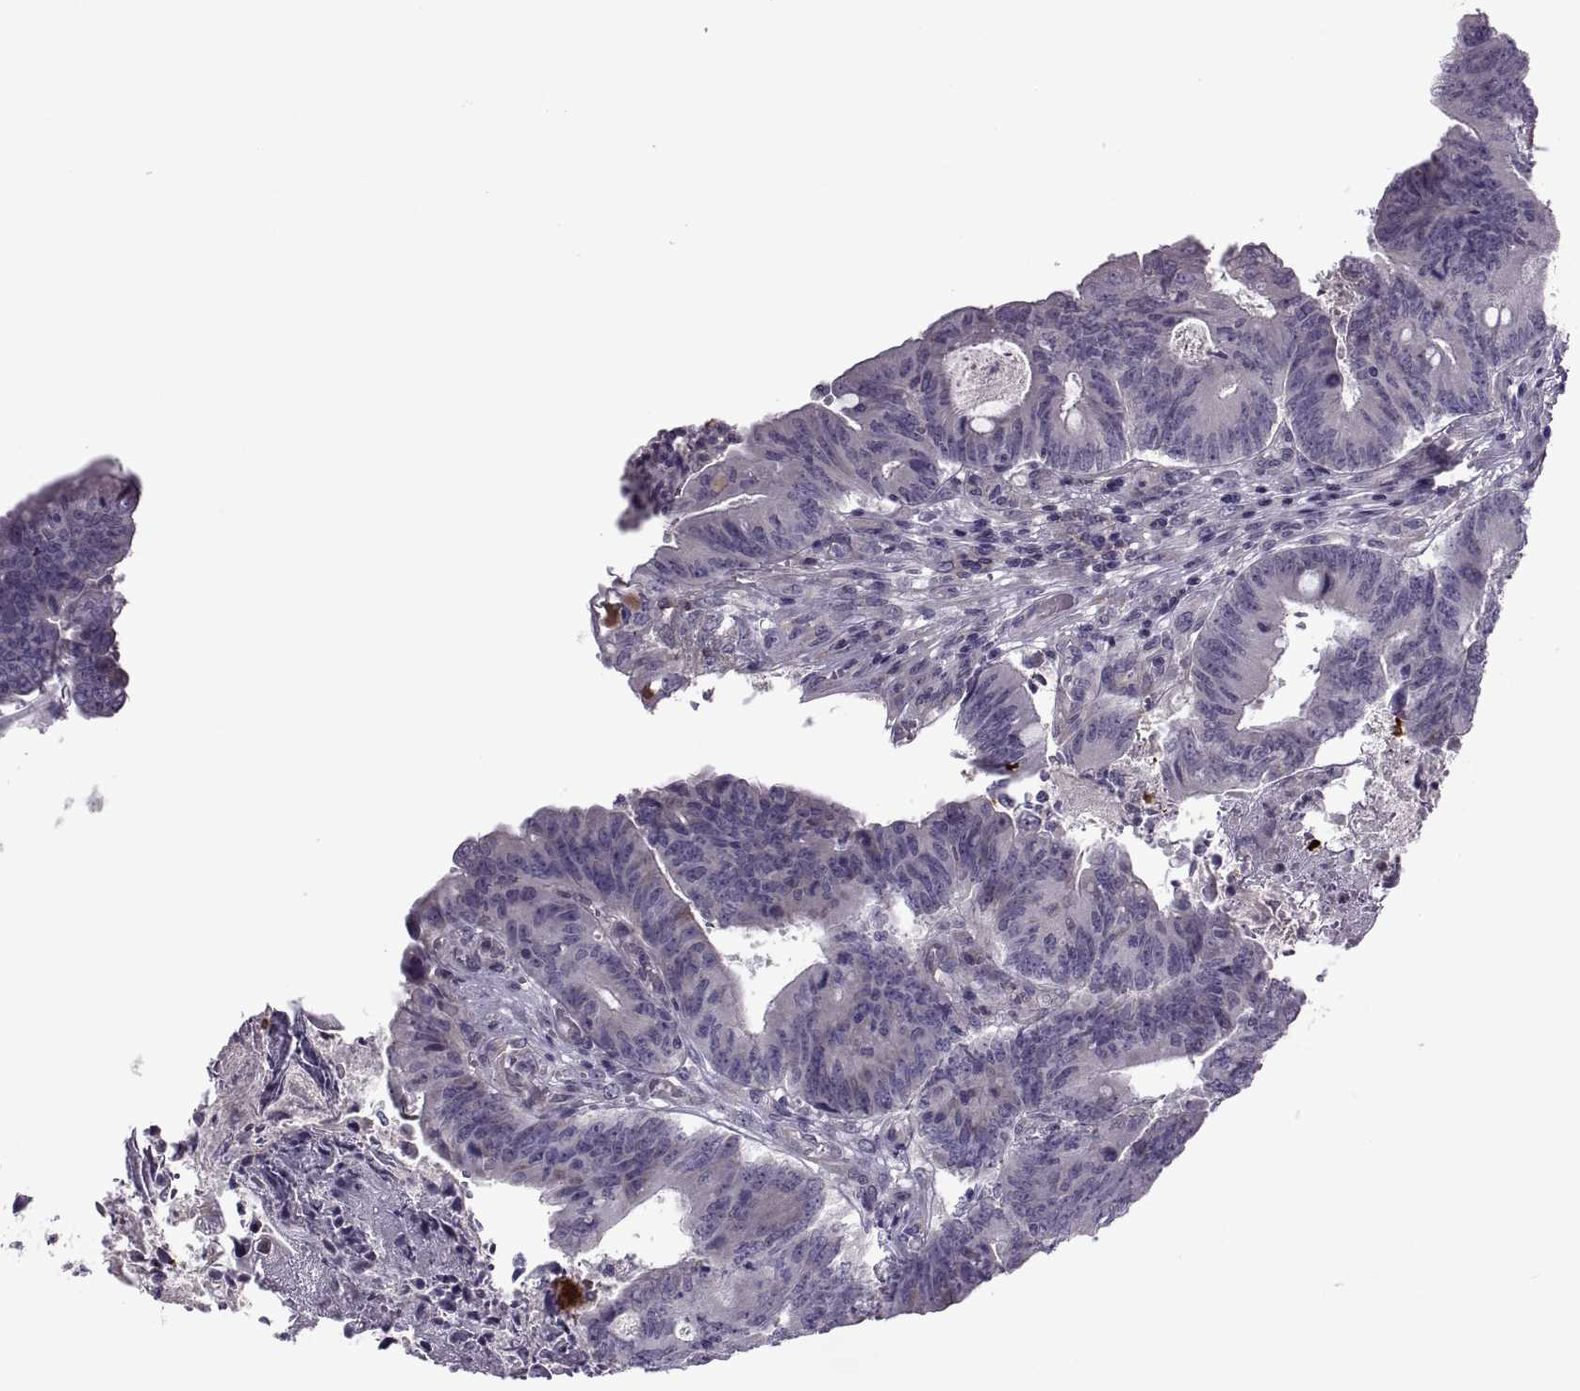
{"staining": {"intensity": "negative", "quantity": "none", "location": "none"}, "tissue": "colorectal cancer", "cell_type": "Tumor cells", "image_type": "cancer", "snomed": [{"axis": "morphology", "description": "Adenocarcinoma, NOS"}, {"axis": "topography", "description": "Colon"}], "caption": "Immunohistochemistry (IHC) photomicrograph of neoplastic tissue: colorectal cancer (adenocarcinoma) stained with DAB (3,3'-diaminobenzidine) displays no significant protein staining in tumor cells. The staining is performed using DAB brown chromogen with nuclei counter-stained in using hematoxylin.", "gene": "ODF3", "patient": {"sex": "female", "age": 70}}